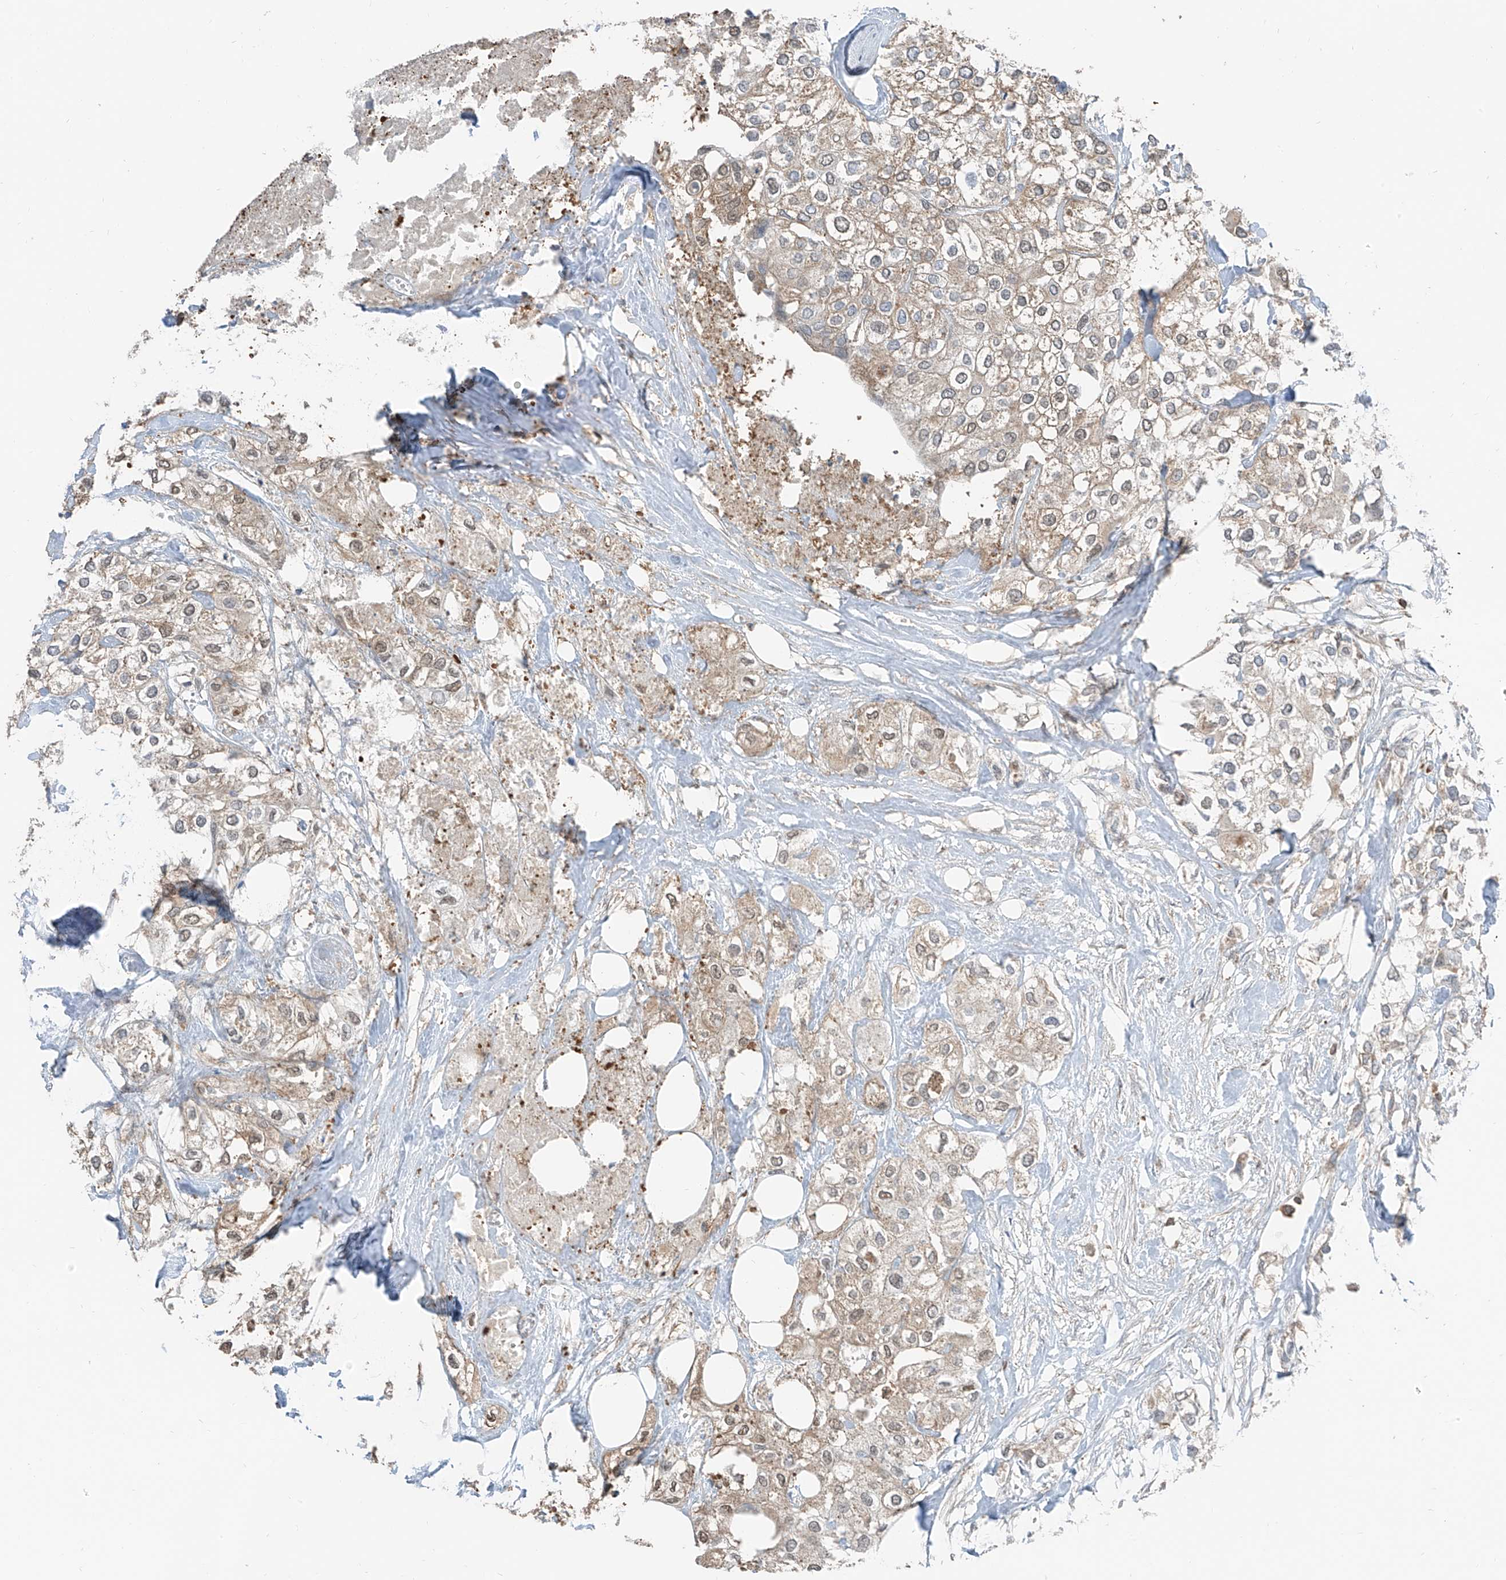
{"staining": {"intensity": "weak", "quantity": "<25%", "location": "cytoplasmic/membranous"}, "tissue": "urothelial cancer", "cell_type": "Tumor cells", "image_type": "cancer", "snomed": [{"axis": "morphology", "description": "Urothelial carcinoma, High grade"}, {"axis": "topography", "description": "Urinary bladder"}], "caption": "Immunohistochemical staining of human urothelial cancer demonstrates no significant expression in tumor cells.", "gene": "ETHE1", "patient": {"sex": "male", "age": 64}}